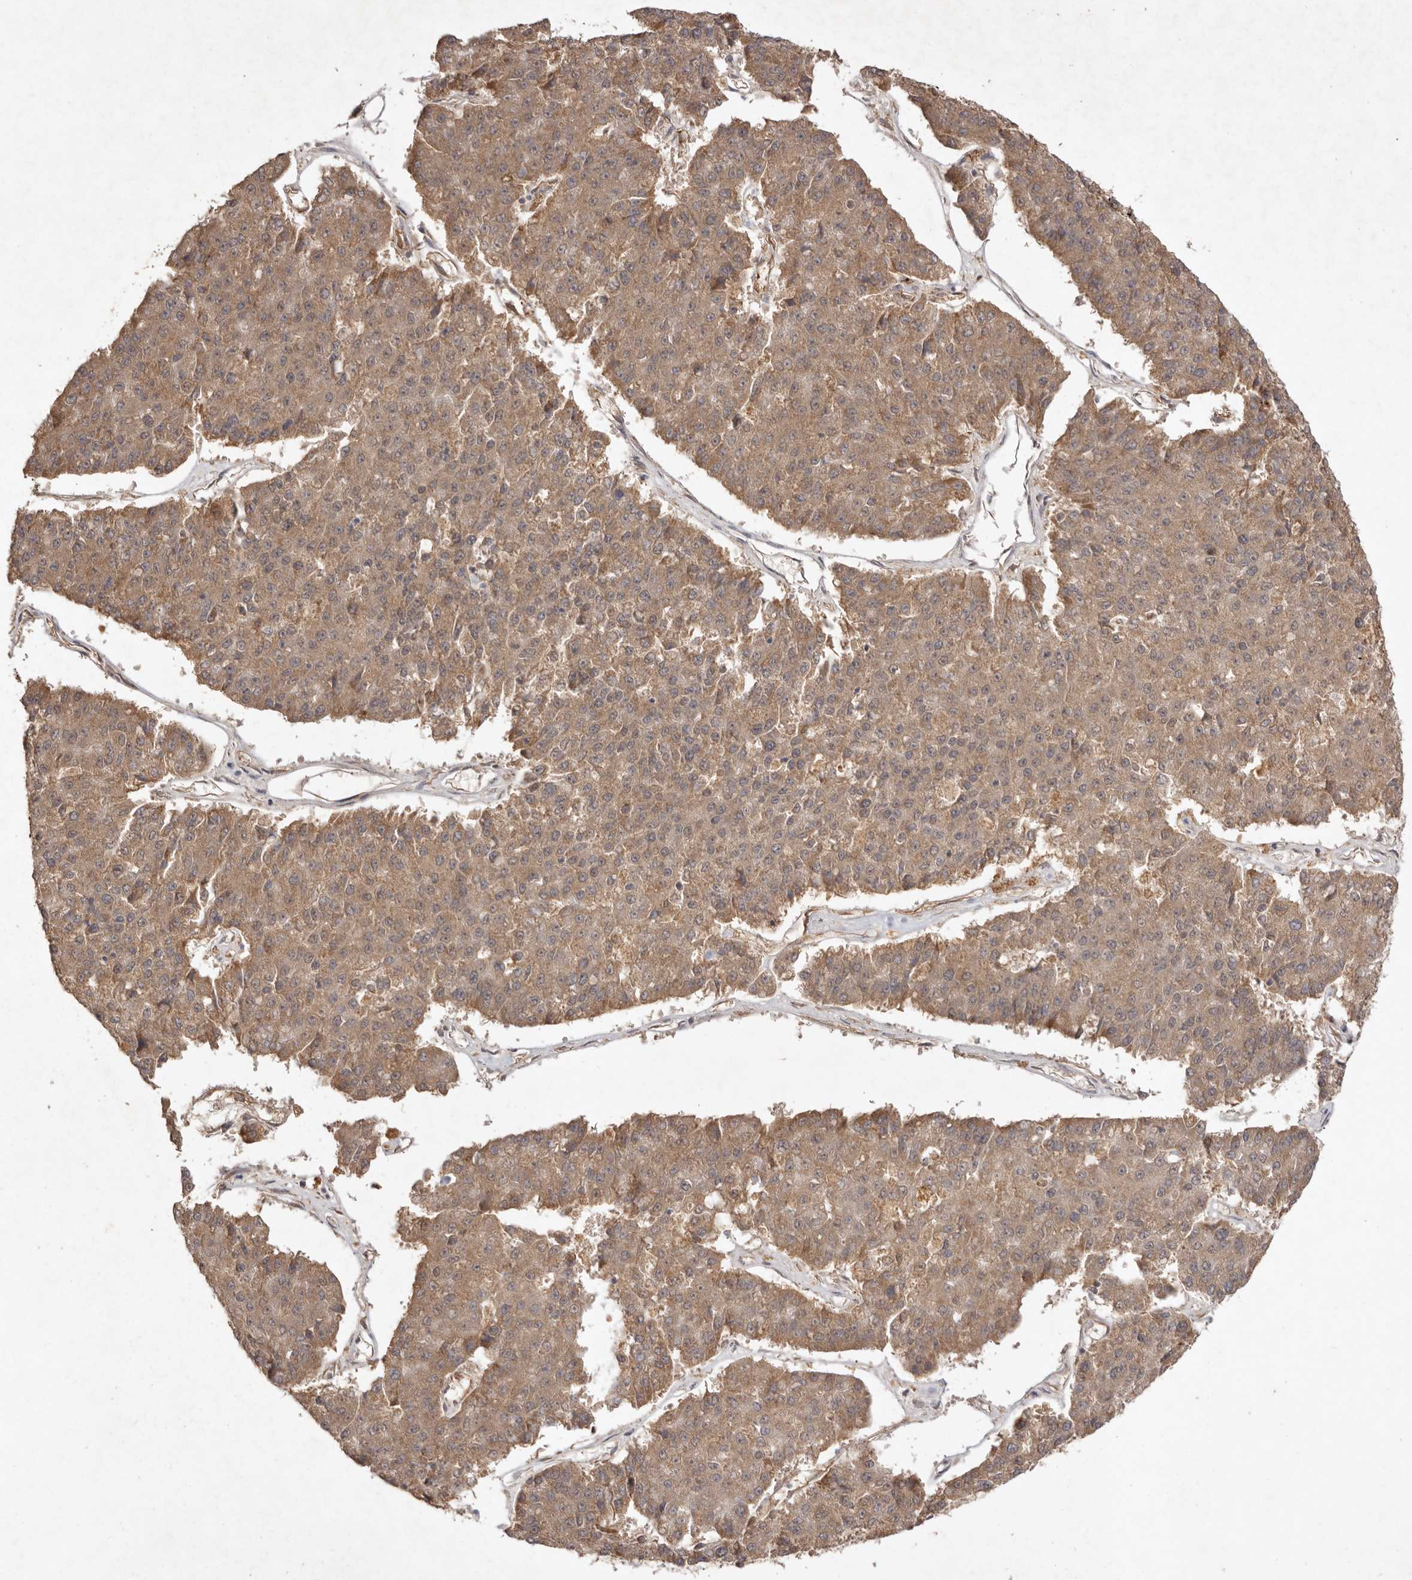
{"staining": {"intensity": "moderate", "quantity": ">75%", "location": "cytoplasmic/membranous"}, "tissue": "pancreatic cancer", "cell_type": "Tumor cells", "image_type": "cancer", "snomed": [{"axis": "morphology", "description": "Adenocarcinoma, NOS"}, {"axis": "topography", "description": "Pancreas"}], "caption": "This histopathology image shows immunohistochemistry staining of human pancreatic adenocarcinoma, with medium moderate cytoplasmic/membranous staining in approximately >75% of tumor cells.", "gene": "TARS2", "patient": {"sex": "male", "age": 50}}